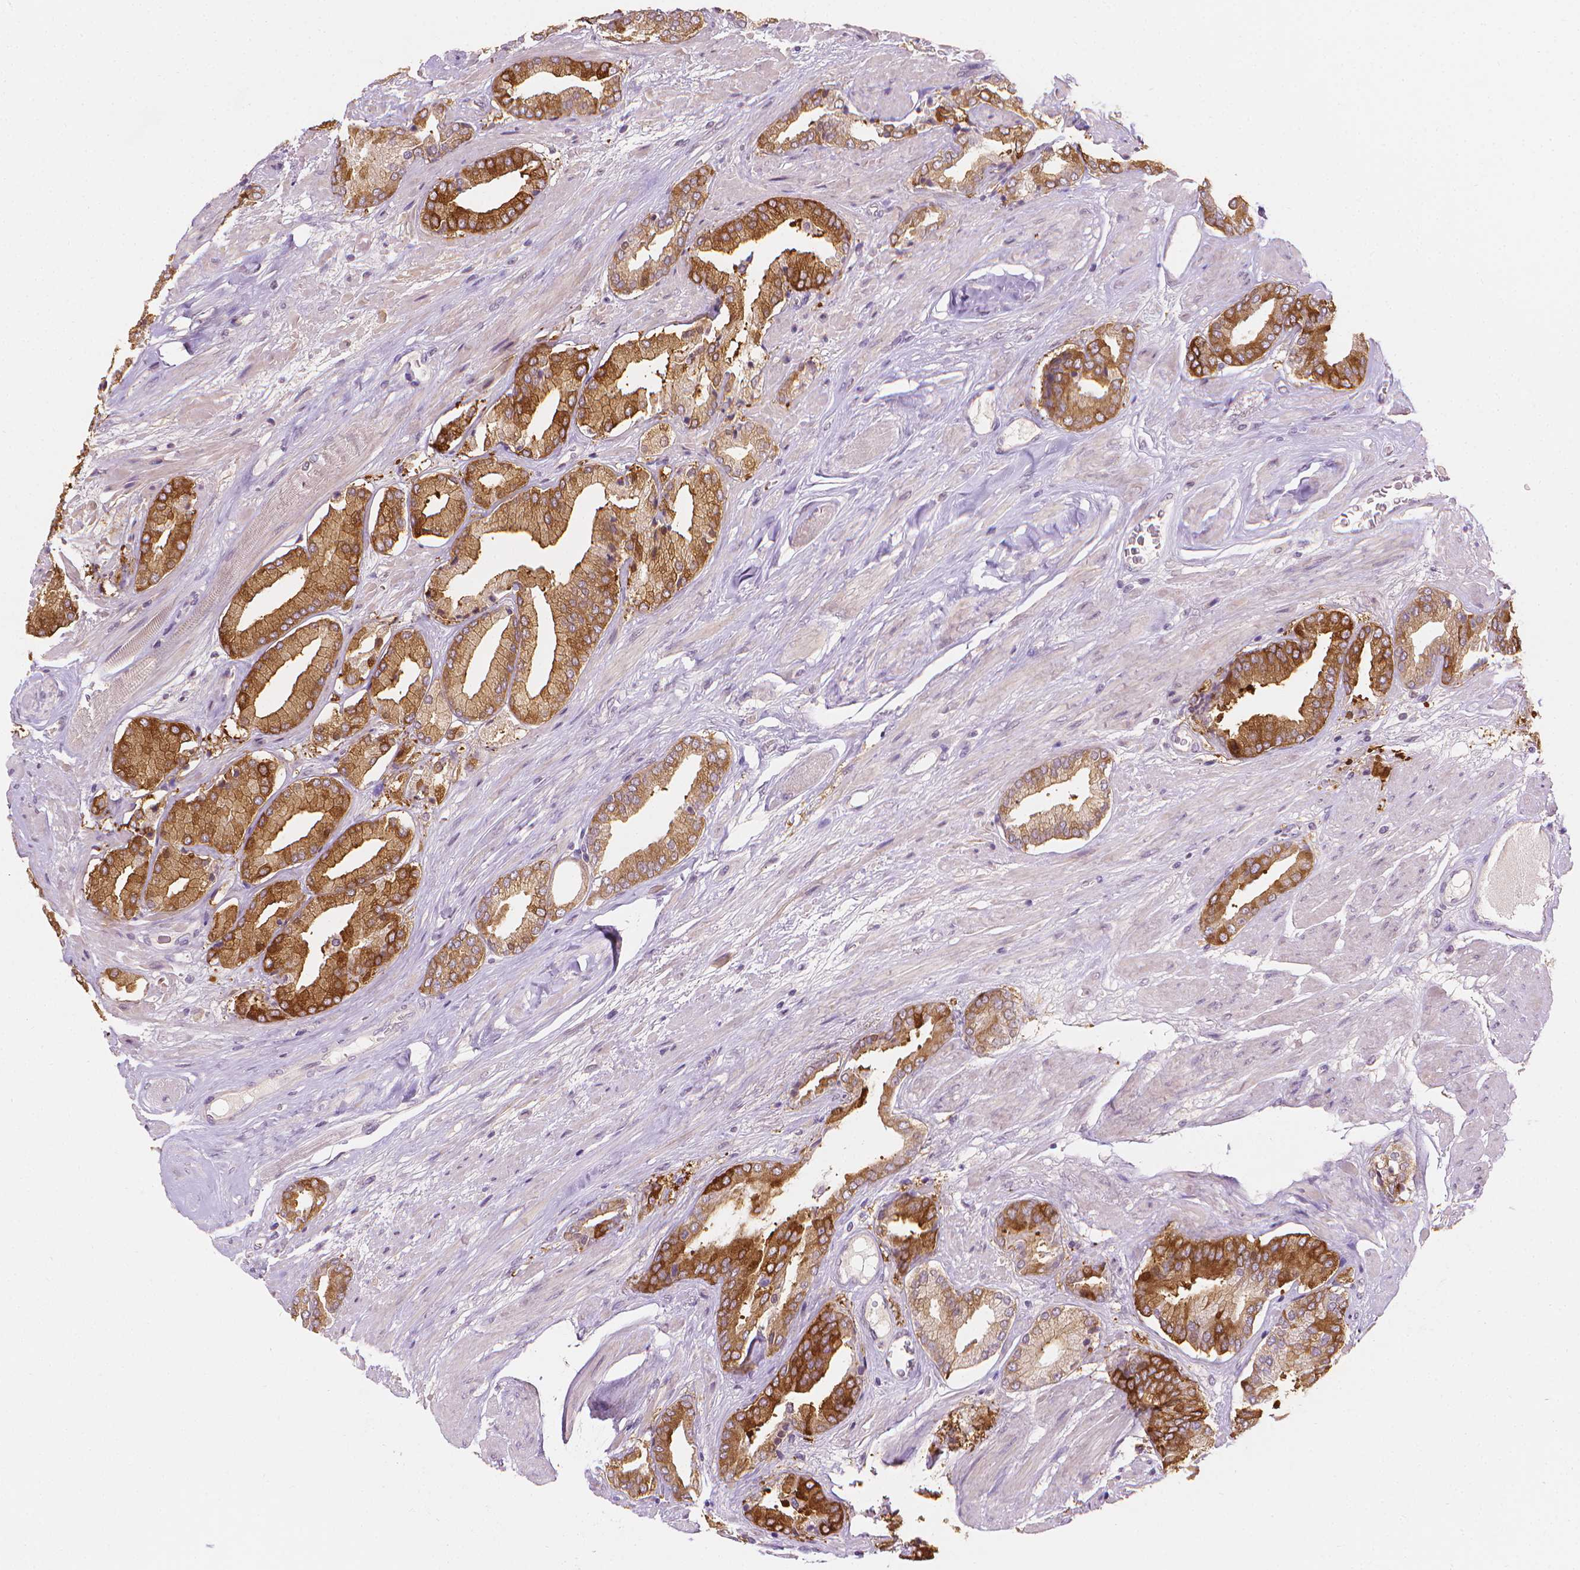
{"staining": {"intensity": "strong", "quantity": "25%-75%", "location": "cytoplasmic/membranous"}, "tissue": "prostate cancer", "cell_type": "Tumor cells", "image_type": "cancer", "snomed": [{"axis": "morphology", "description": "Adenocarcinoma, High grade"}, {"axis": "topography", "description": "Prostate"}], "caption": "Immunohistochemical staining of prostate adenocarcinoma (high-grade) demonstrates strong cytoplasmic/membranous protein staining in approximately 25%-75% of tumor cells.", "gene": "FASN", "patient": {"sex": "male", "age": 56}}